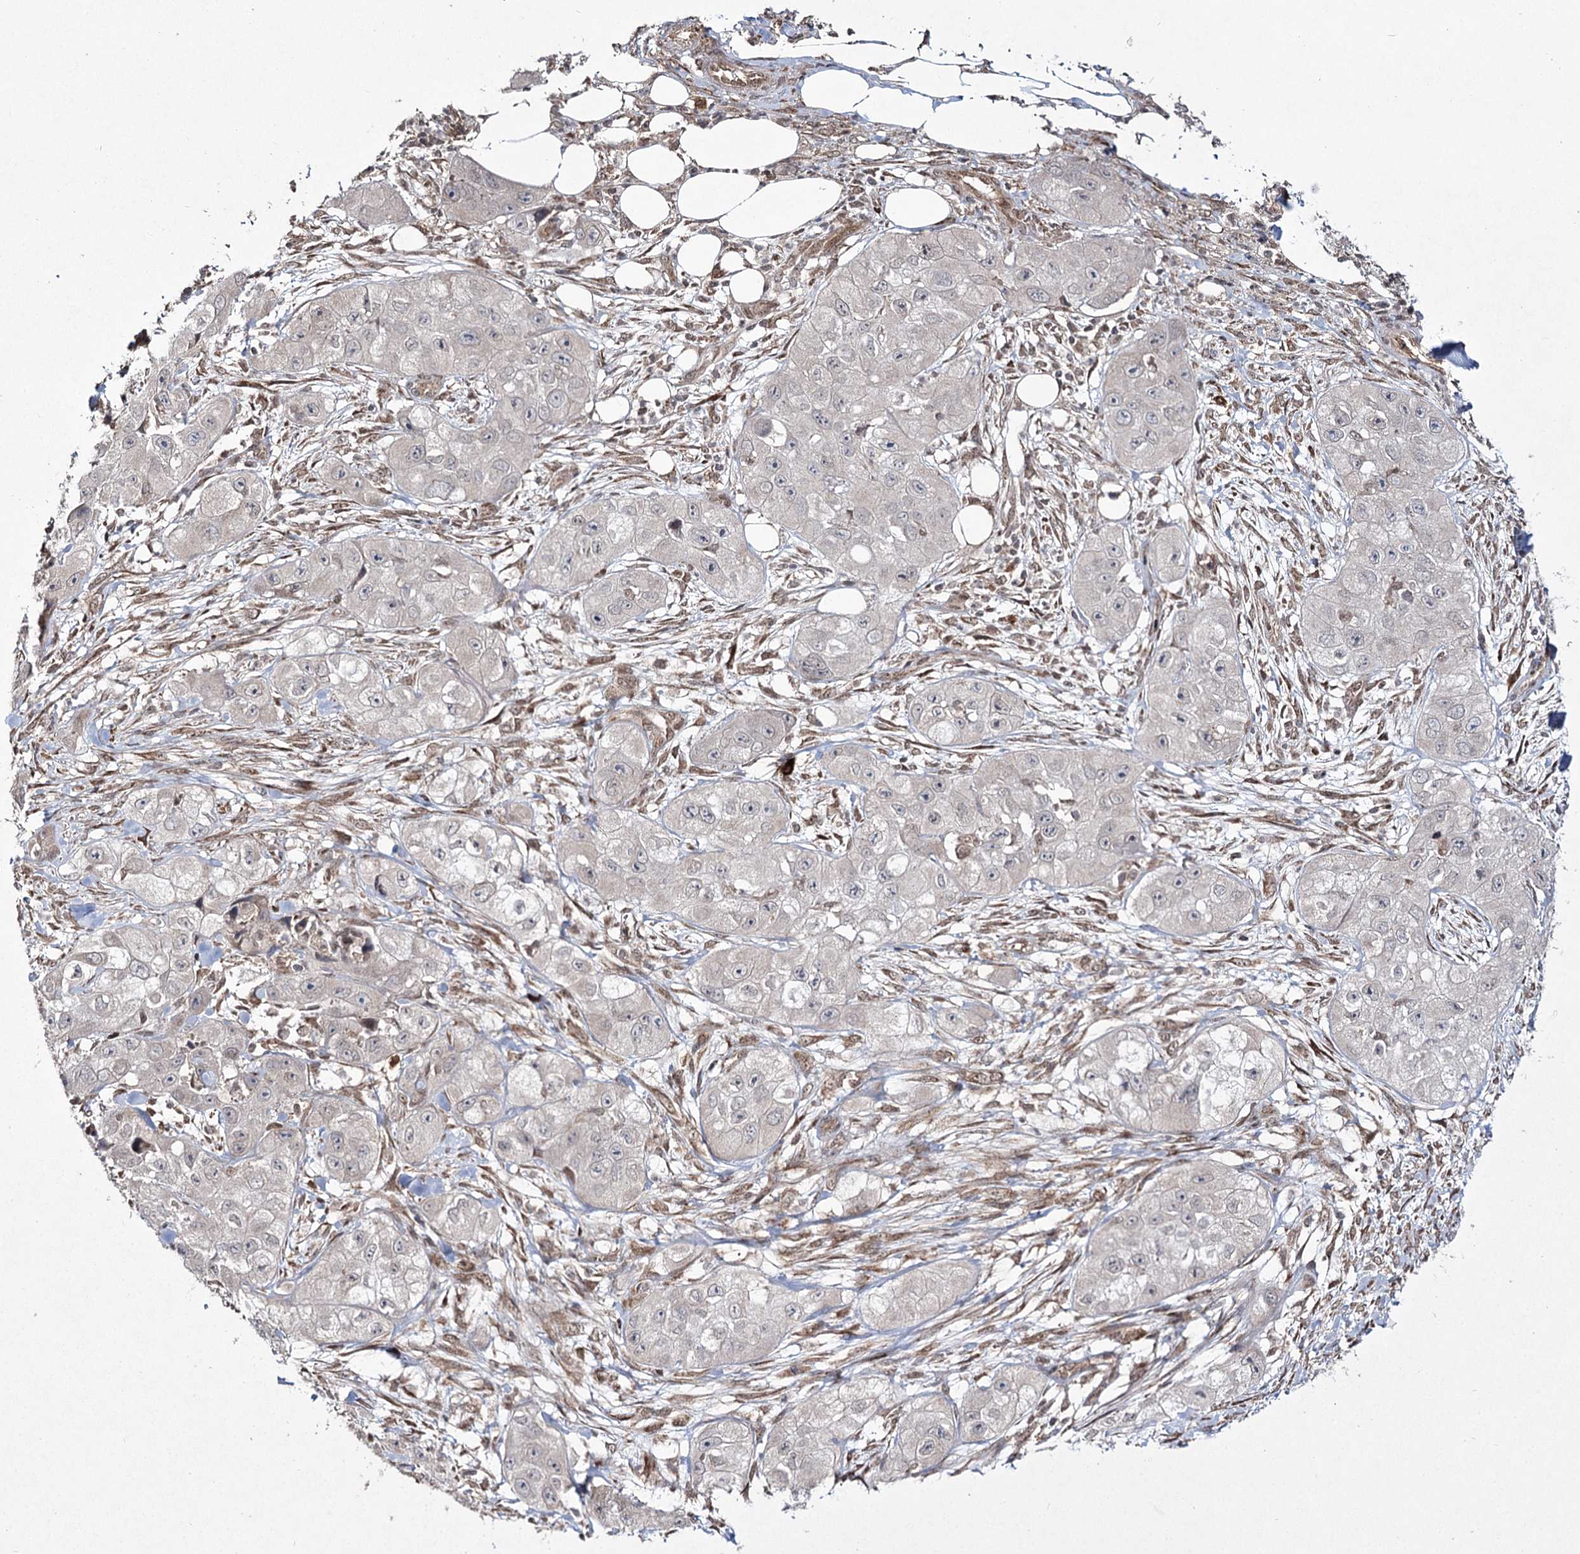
{"staining": {"intensity": "negative", "quantity": "none", "location": "none"}, "tissue": "skin cancer", "cell_type": "Tumor cells", "image_type": "cancer", "snomed": [{"axis": "morphology", "description": "Squamous cell carcinoma, NOS"}, {"axis": "topography", "description": "Skin"}, {"axis": "topography", "description": "Subcutis"}], "caption": "High magnification brightfield microscopy of squamous cell carcinoma (skin) stained with DAB (brown) and counterstained with hematoxylin (blue): tumor cells show no significant positivity. (IHC, brightfield microscopy, high magnification).", "gene": "TRNT1", "patient": {"sex": "male", "age": 73}}